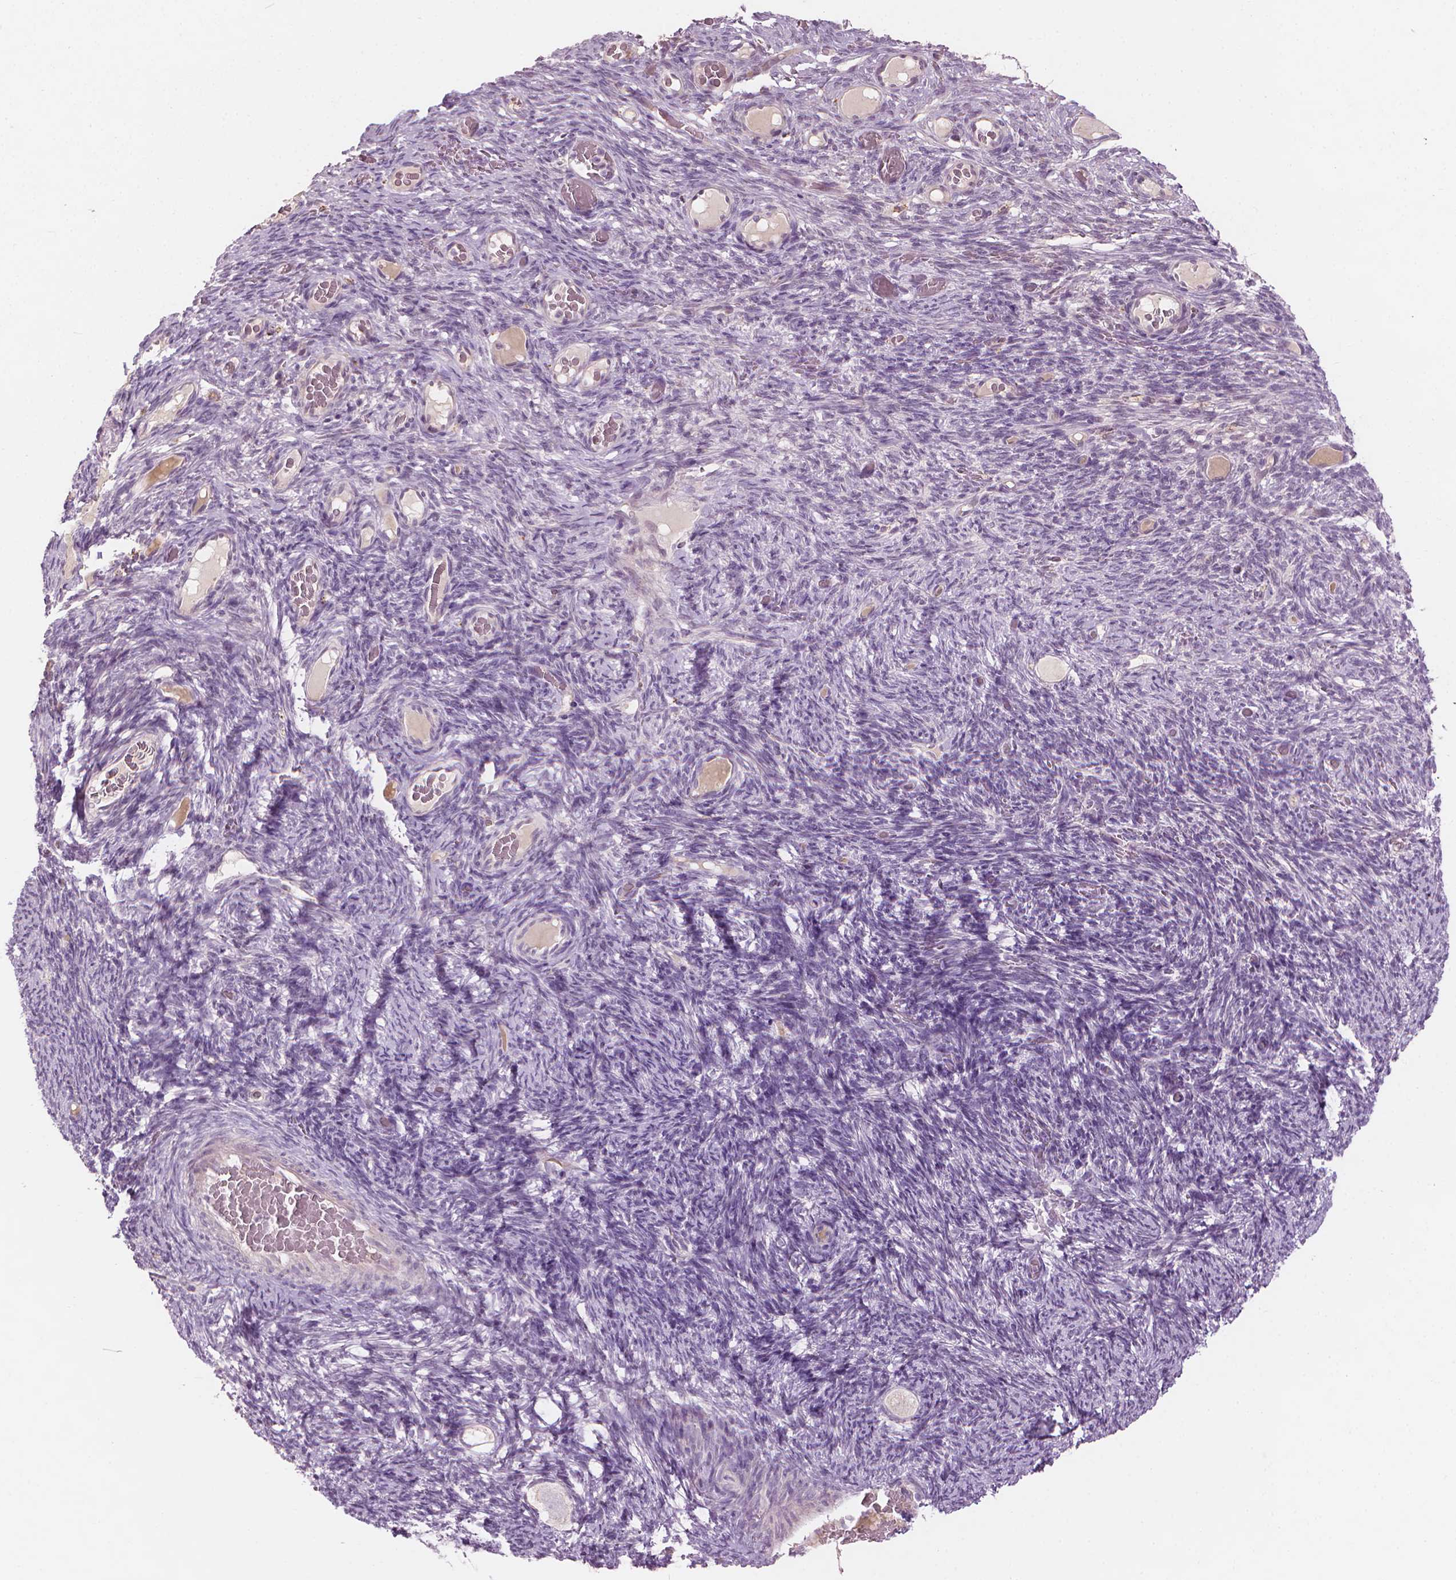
{"staining": {"intensity": "negative", "quantity": "none", "location": "none"}, "tissue": "ovary", "cell_type": "Follicle cells", "image_type": "normal", "snomed": [{"axis": "morphology", "description": "Normal tissue, NOS"}, {"axis": "topography", "description": "Ovary"}], "caption": "Protein analysis of normal ovary shows no significant staining in follicle cells. (DAB (3,3'-diaminobenzidine) immunohistochemistry, high magnification).", "gene": "SAXO2", "patient": {"sex": "female", "age": 34}}